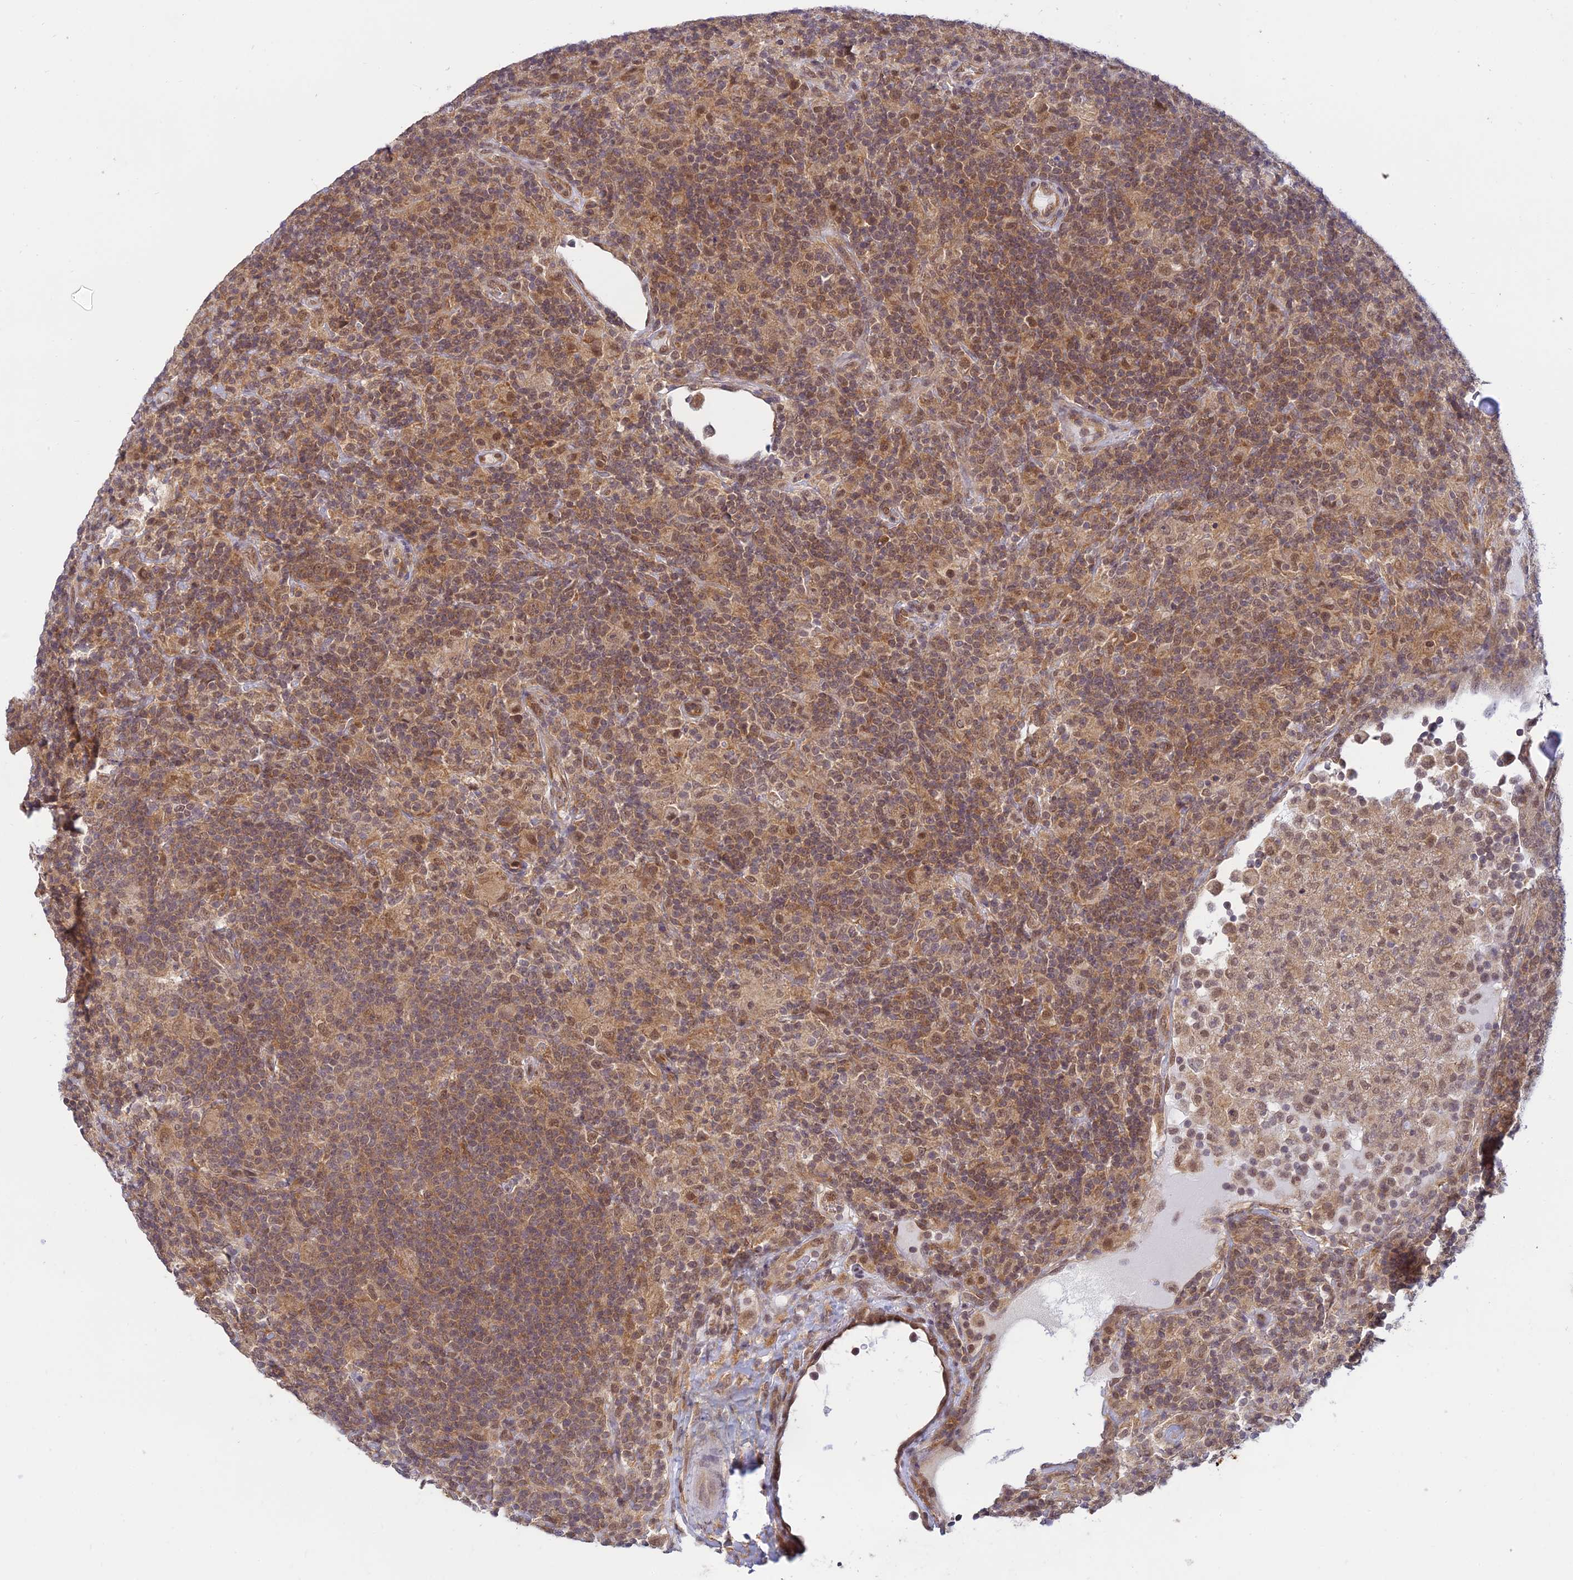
{"staining": {"intensity": "moderate", "quantity": "<25%", "location": "cytoplasmic/membranous,nuclear"}, "tissue": "lymphoma", "cell_type": "Tumor cells", "image_type": "cancer", "snomed": [{"axis": "morphology", "description": "Hodgkin's disease, NOS"}, {"axis": "topography", "description": "Lymph node"}], "caption": "Human lymphoma stained for a protein (brown) shows moderate cytoplasmic/membranous and nuclear positive expression in about <25% of tumor cells.", "gene": "SKIC8", "patient": {"sex": "male", "age": 70}}